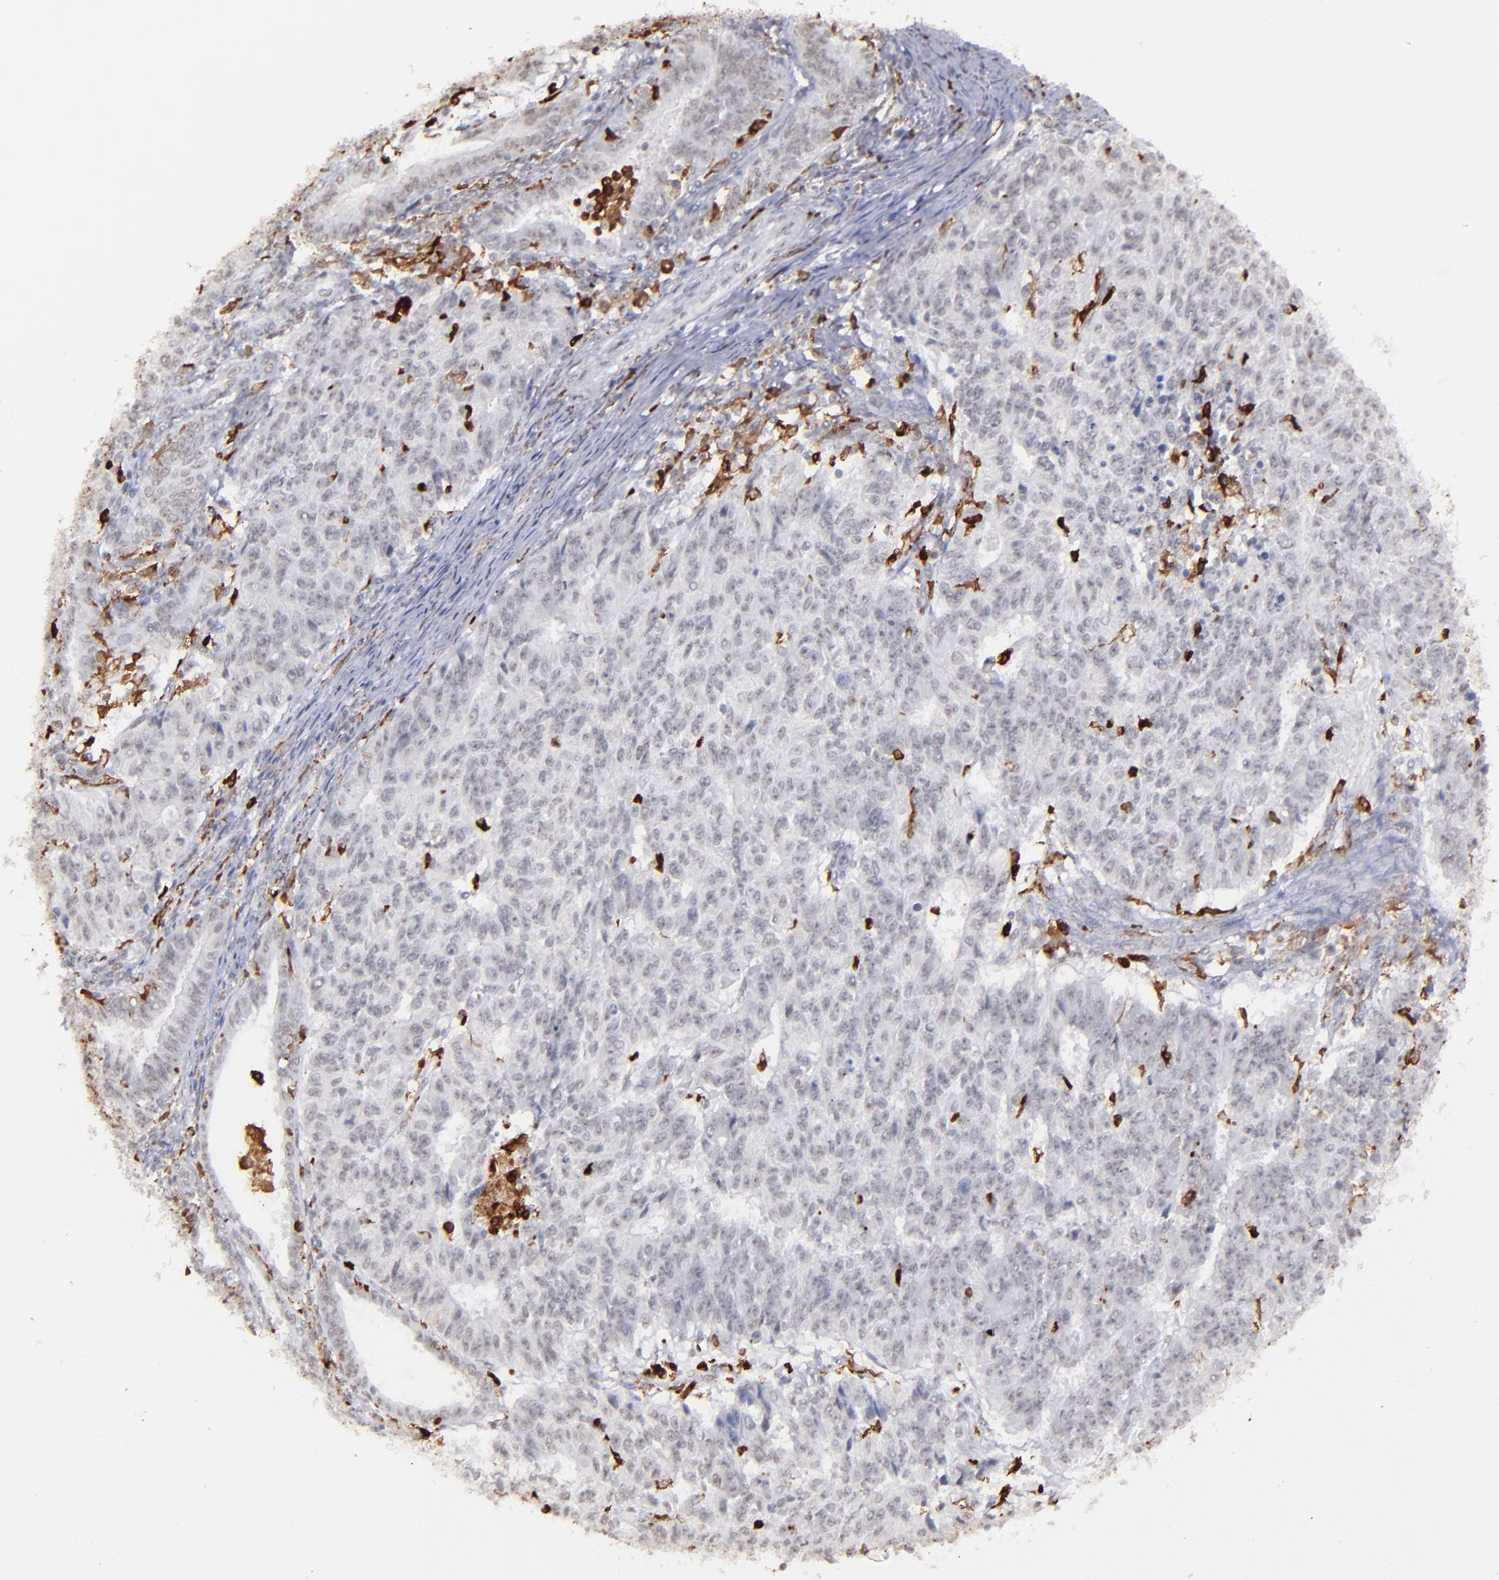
{"staining": {"intensity": "negative", "quantity": "none", "location": "none"}, "tissue": "endometrial cancer", "cell_type": "Tumor cells", "image_type": "cancer", "snomed": [{"axis": "morphology", "description": "Adenocarcinoma, NOS"}, {"axis": "topography", "description": "Endometrium"}], "caption": "Immunohistochemistry image of neoplastic tissue: human endometrial cancer stained with DAB (3,3'-diaminobenzidine) exhibits no significant protein staining in tumor cells. Nuclei are stained in blue.", "gene": "NCF2", "patient": {"sex": "female", "age": 42}}